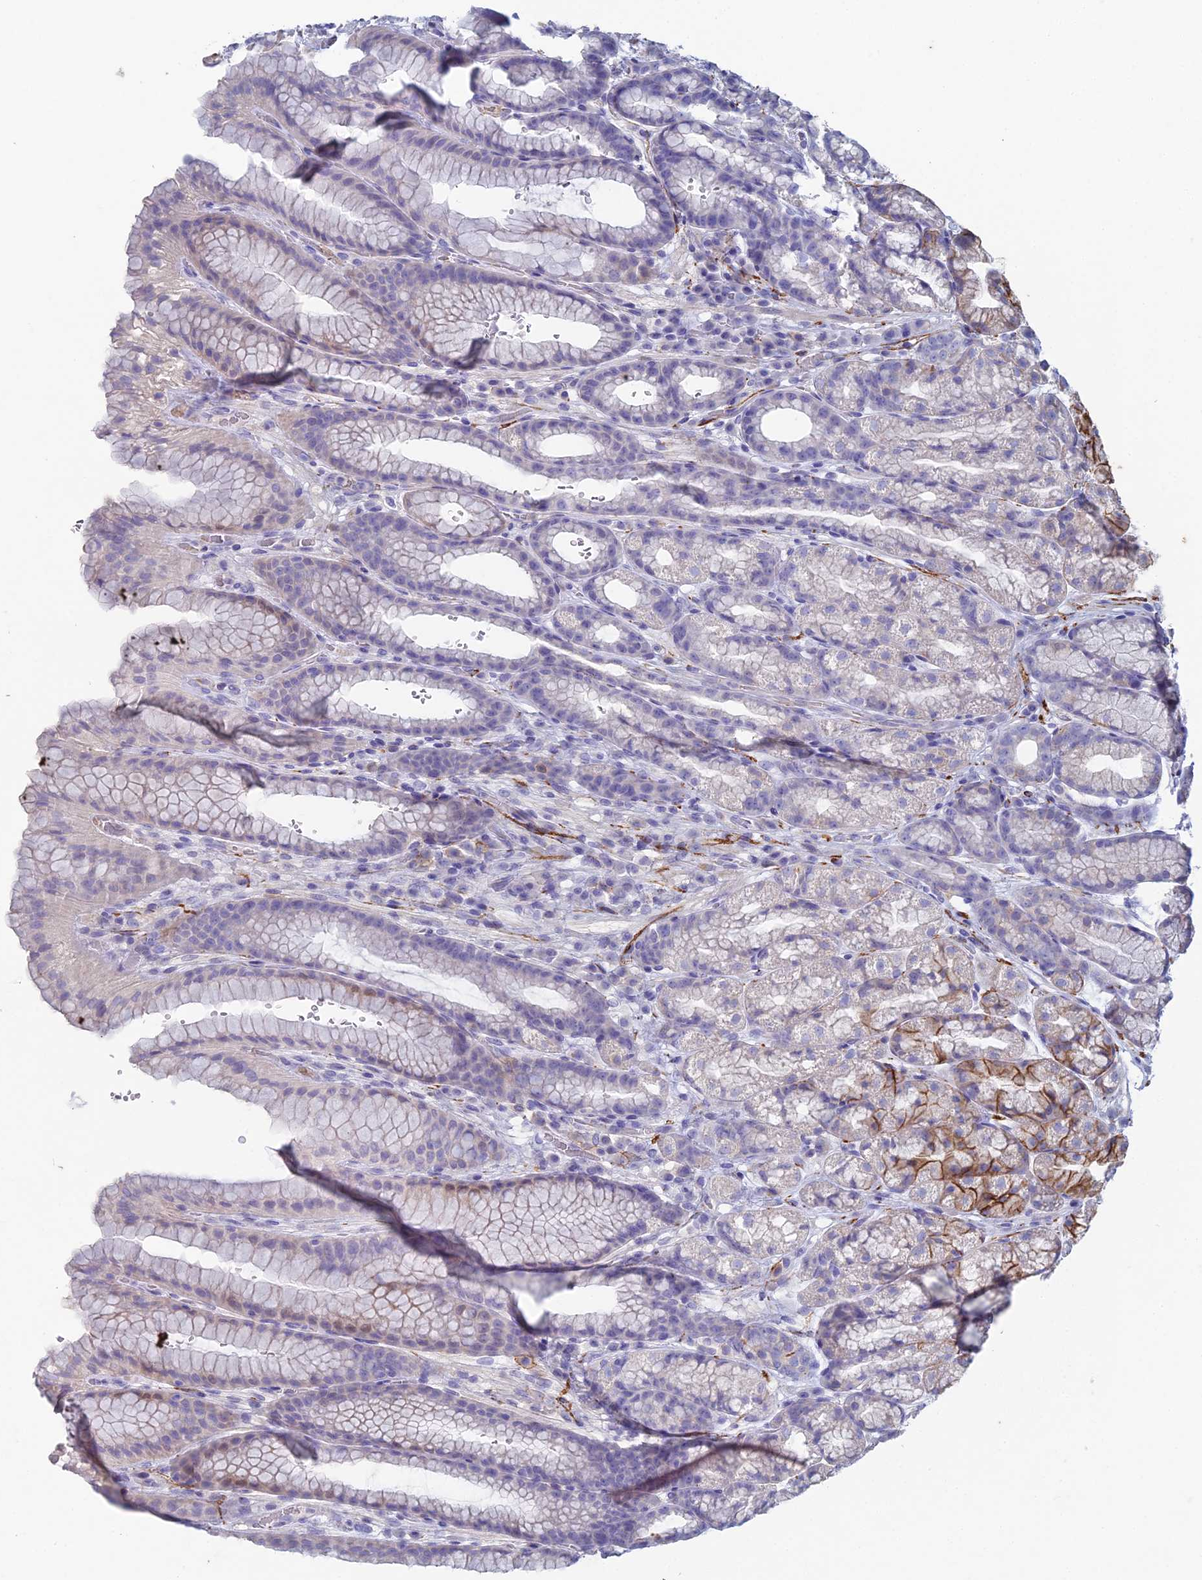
{"staining": {"intensity": "moderate", "quantity": "<25%", "location": "cytoplasmic/membranous"}, "tissue": "stomach", "cell_type": "Glandular cells", "image_type": "normal", "snomed": [{"axis": "morphology", "description": "Normal tissue, NOS"}, {"axis": "morphology", "description": "Adenocarcinoma, NOS"}, {"axis": "topography", "description": "Stomach"}], "caption": "Brown immunohistochemical staining in unremarkable human stomach exhibits moderate cytoplasmic/membranous positivity in approximately <25% of glandular cells.", "gene": "NCAM1", "patient": {"sex": "male", "age": 57}}